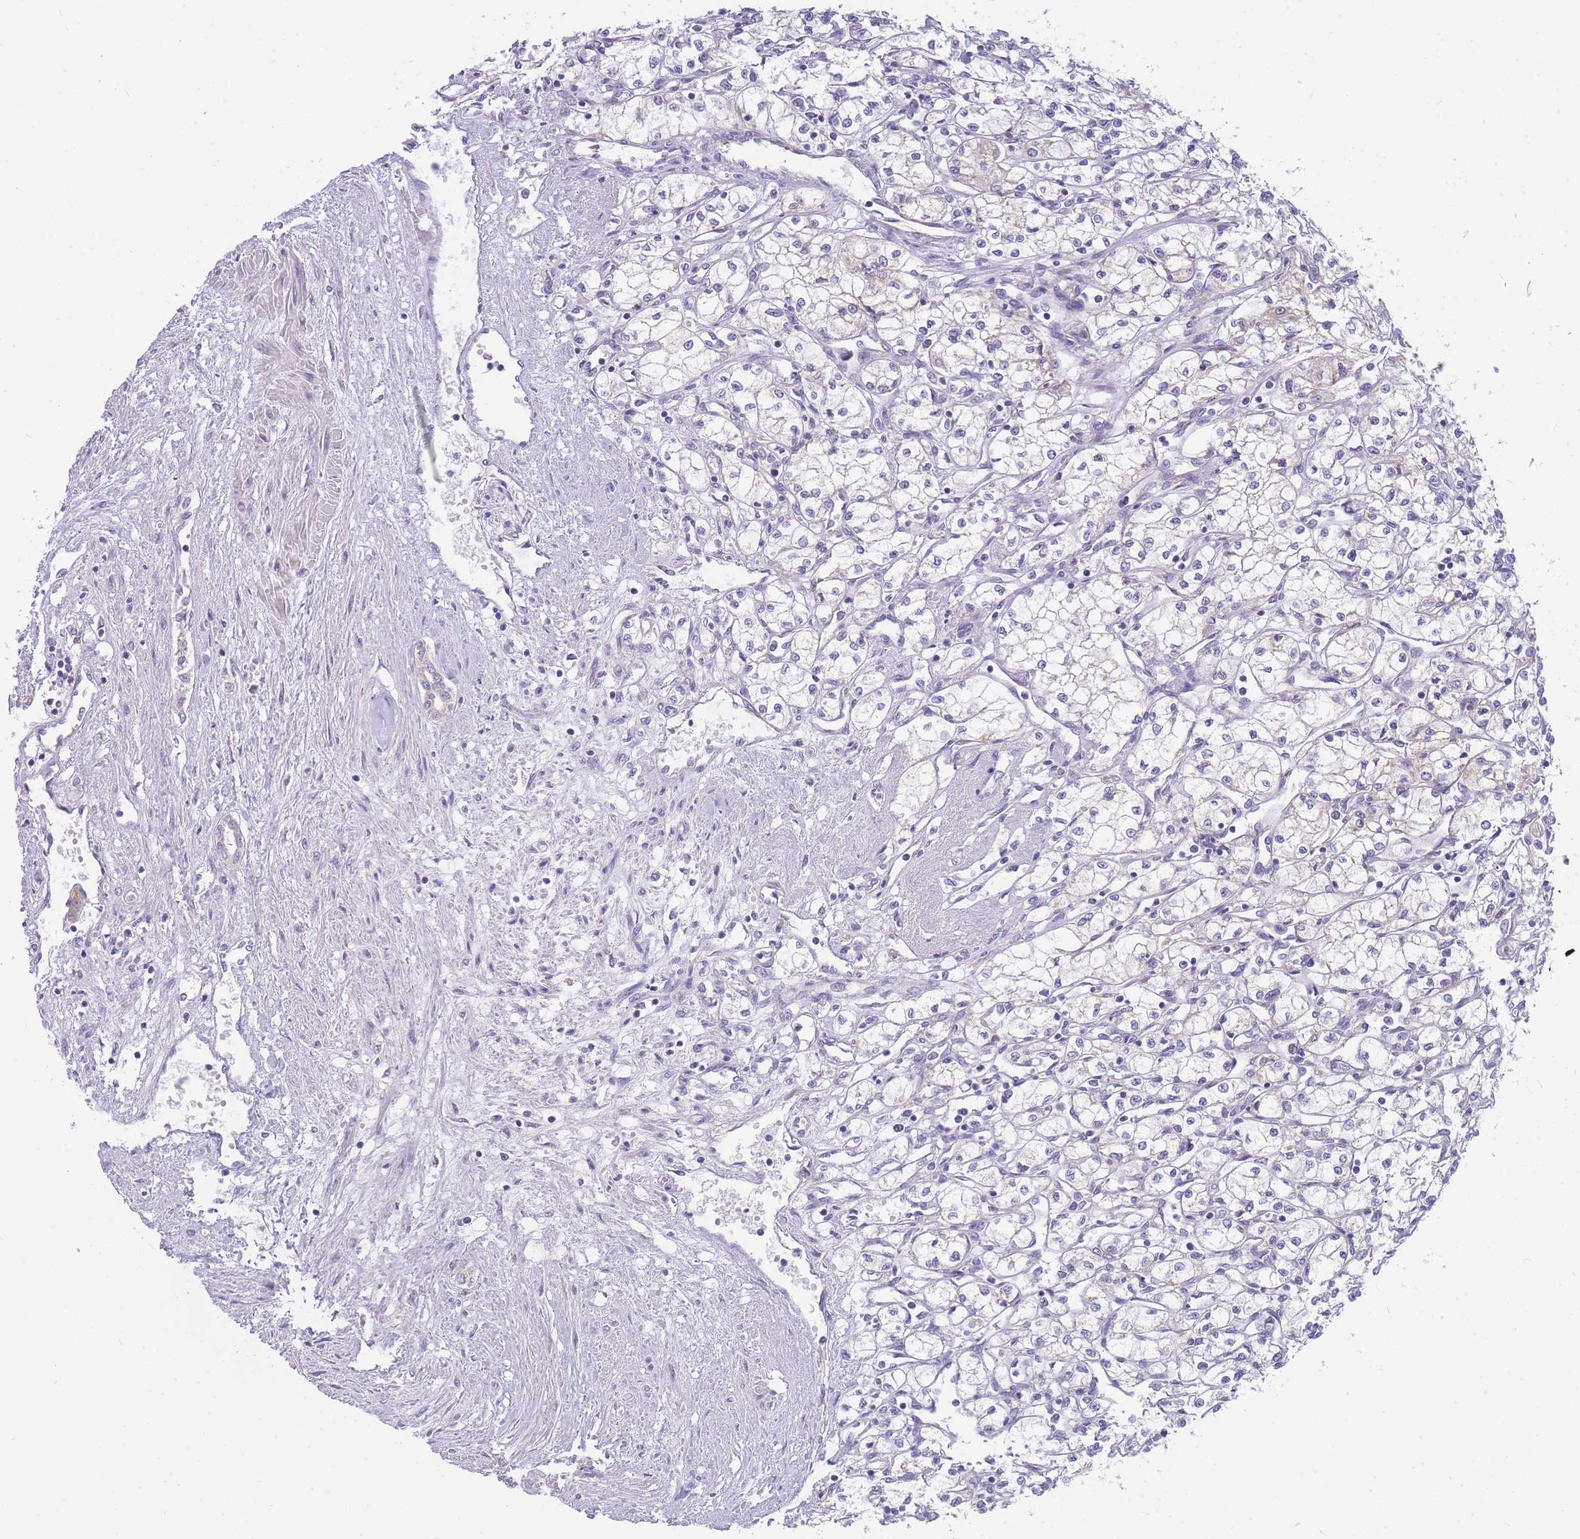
{"staining": {"intensity": "negative", "quantity": "none", "location": "none"}, "tissue": "renal cancer", "cell_type": "Tumor cells", "image_type": "cancer", "snomed": [{"axis": "morphology", "description": "Adenocarcinoma, NOS"}, {"axis": "topography", "description": "Kidney"}], "caption": "Histopathology image shows no significant protein staining in tumor cells of adenocarcinoma (renal). (DAB (3,3'-diaminobenzidine) immunohistochemistry (IHC) with hematoxylin counter stain).", "gene": "MRPS11", "patient": {"sex": "male", "age": 59}}